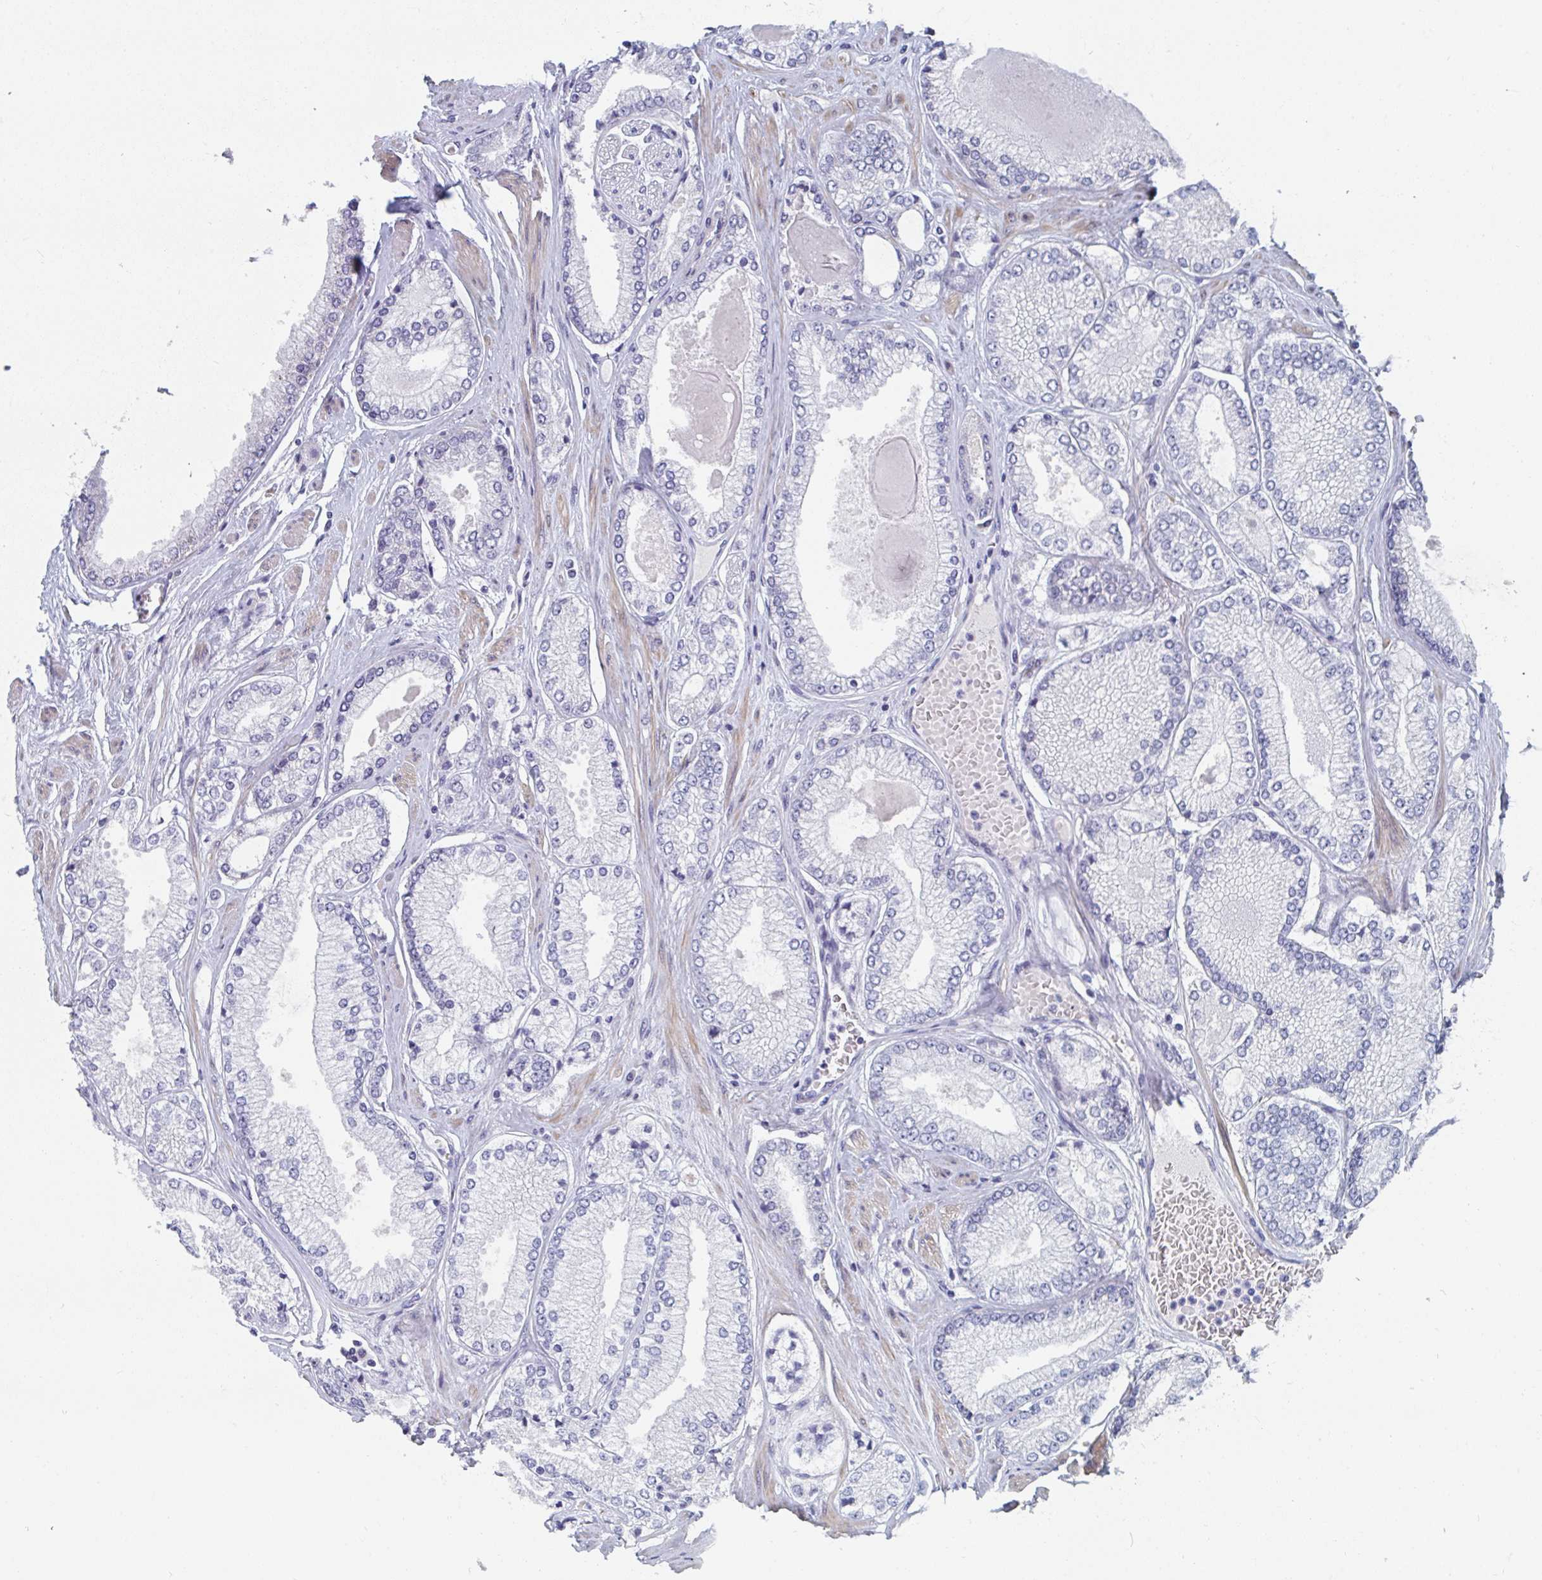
{"staining": {"intensity": "negative", "quantity": "none", "location": "none"}, "tissue": "prostate cancer", "cell_type": "Tumor cells", "image_type": "cancer", "snomed": [{"axis": "morphology", "description": "Adenocarcinoma, Low grade"}, {"axis": "topography", "description": "Prostate"}], "caption": "Immunohistochemical staining of prostate cancer reveals no significant staining in tumor cells.", "gene": "CENPT", "patient": {"sex": "male", "age": 67}}